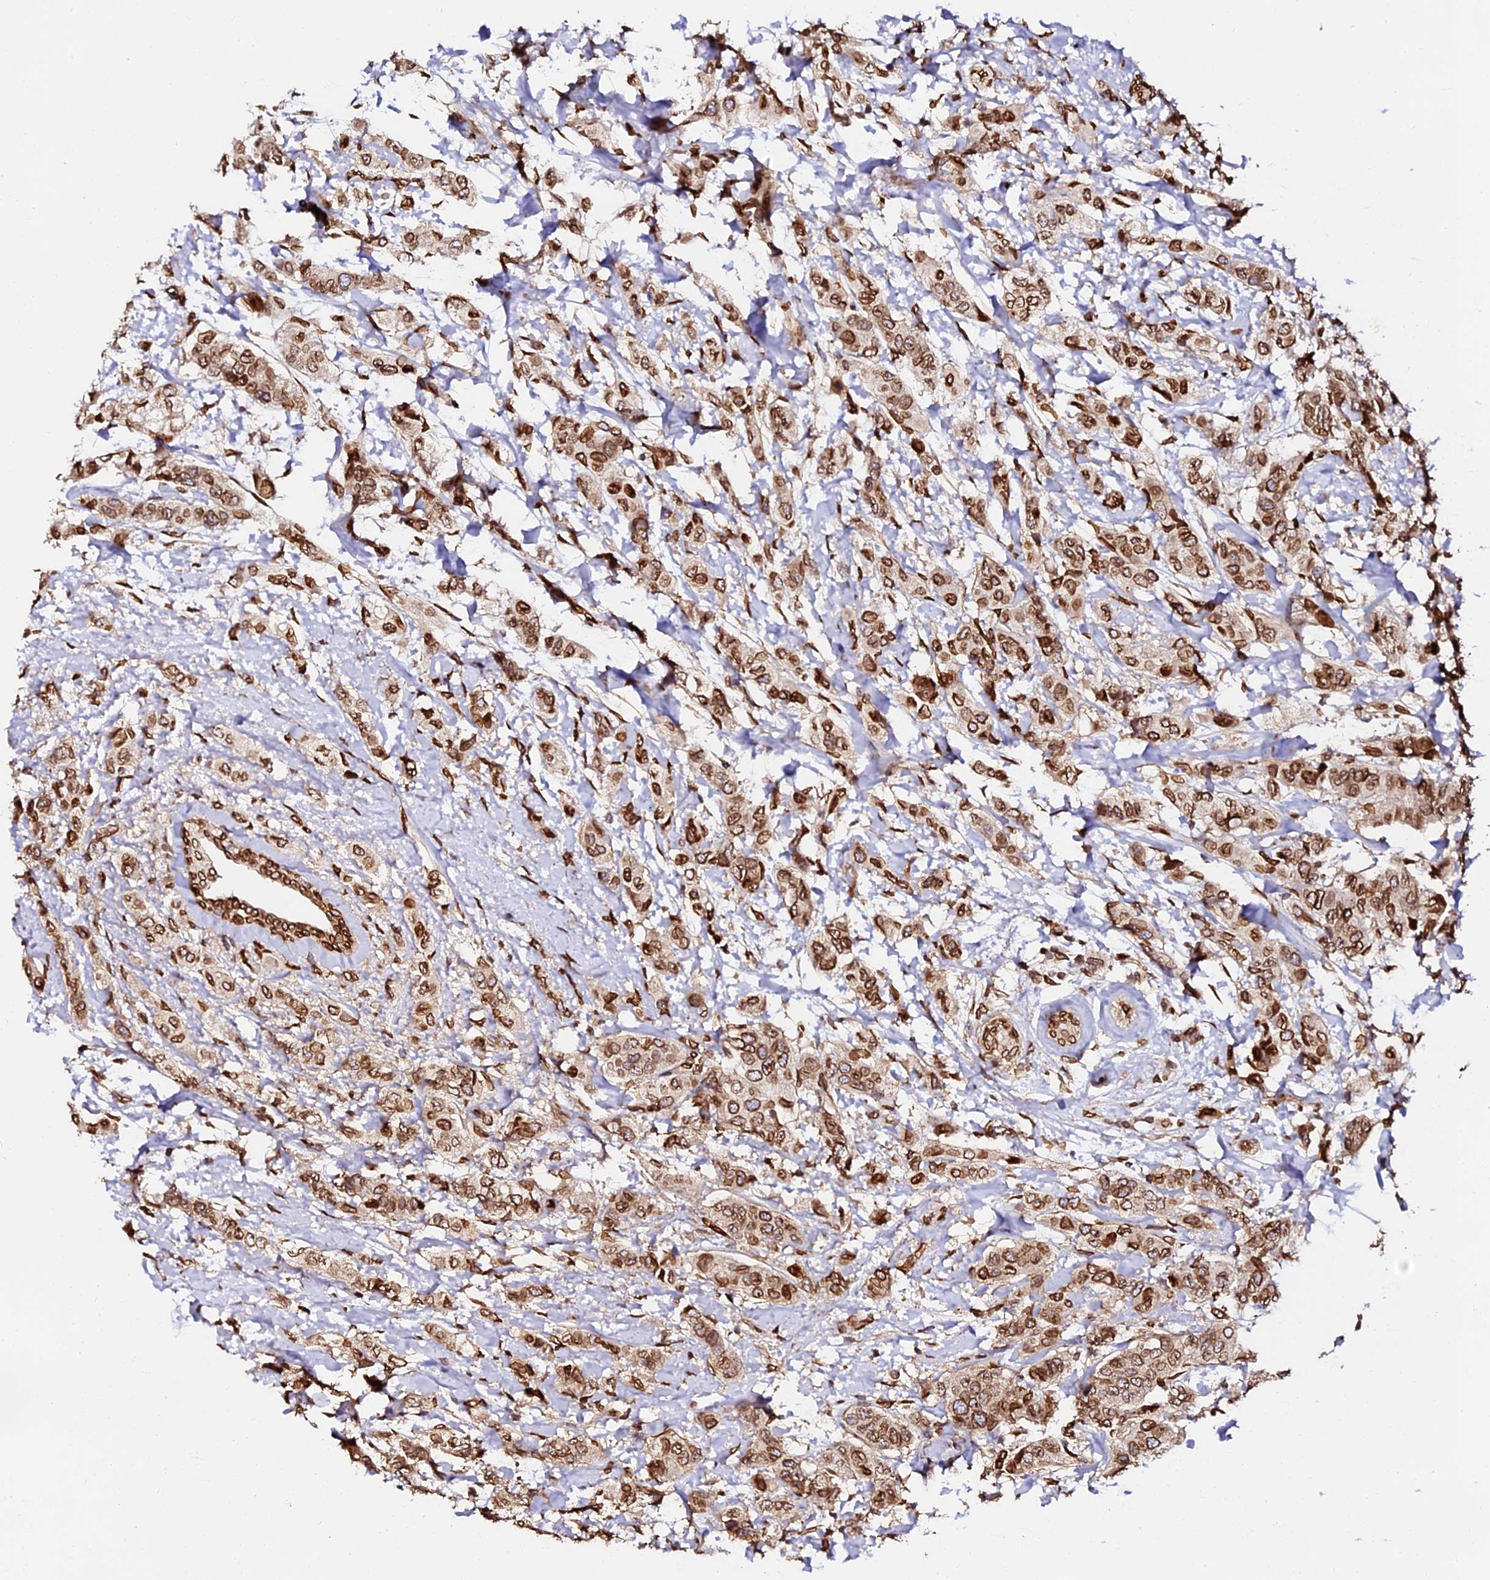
{"staining": {"intensity": "strong", "quantity": ">75%", "location": "cytoplasmic/membranous,nuclear"}, "tissue": "breast cancer", "cell_type": "Tumor cells", "image_type": "cancer", "snomed": [{"axis": "morphology", "description": "Lobular carcinoma"}, {"axis": "topography", "description": "Breast"}], "caption": "Immunohistochemical staining of human breast cancer (lobular carcinoma) shows strong cytoplasmic/membranous and nuclear protein positivity in about >75% of tumor cells.", "gene": "ANAPC5", "patient": {"sex": "female", "age": 51}}